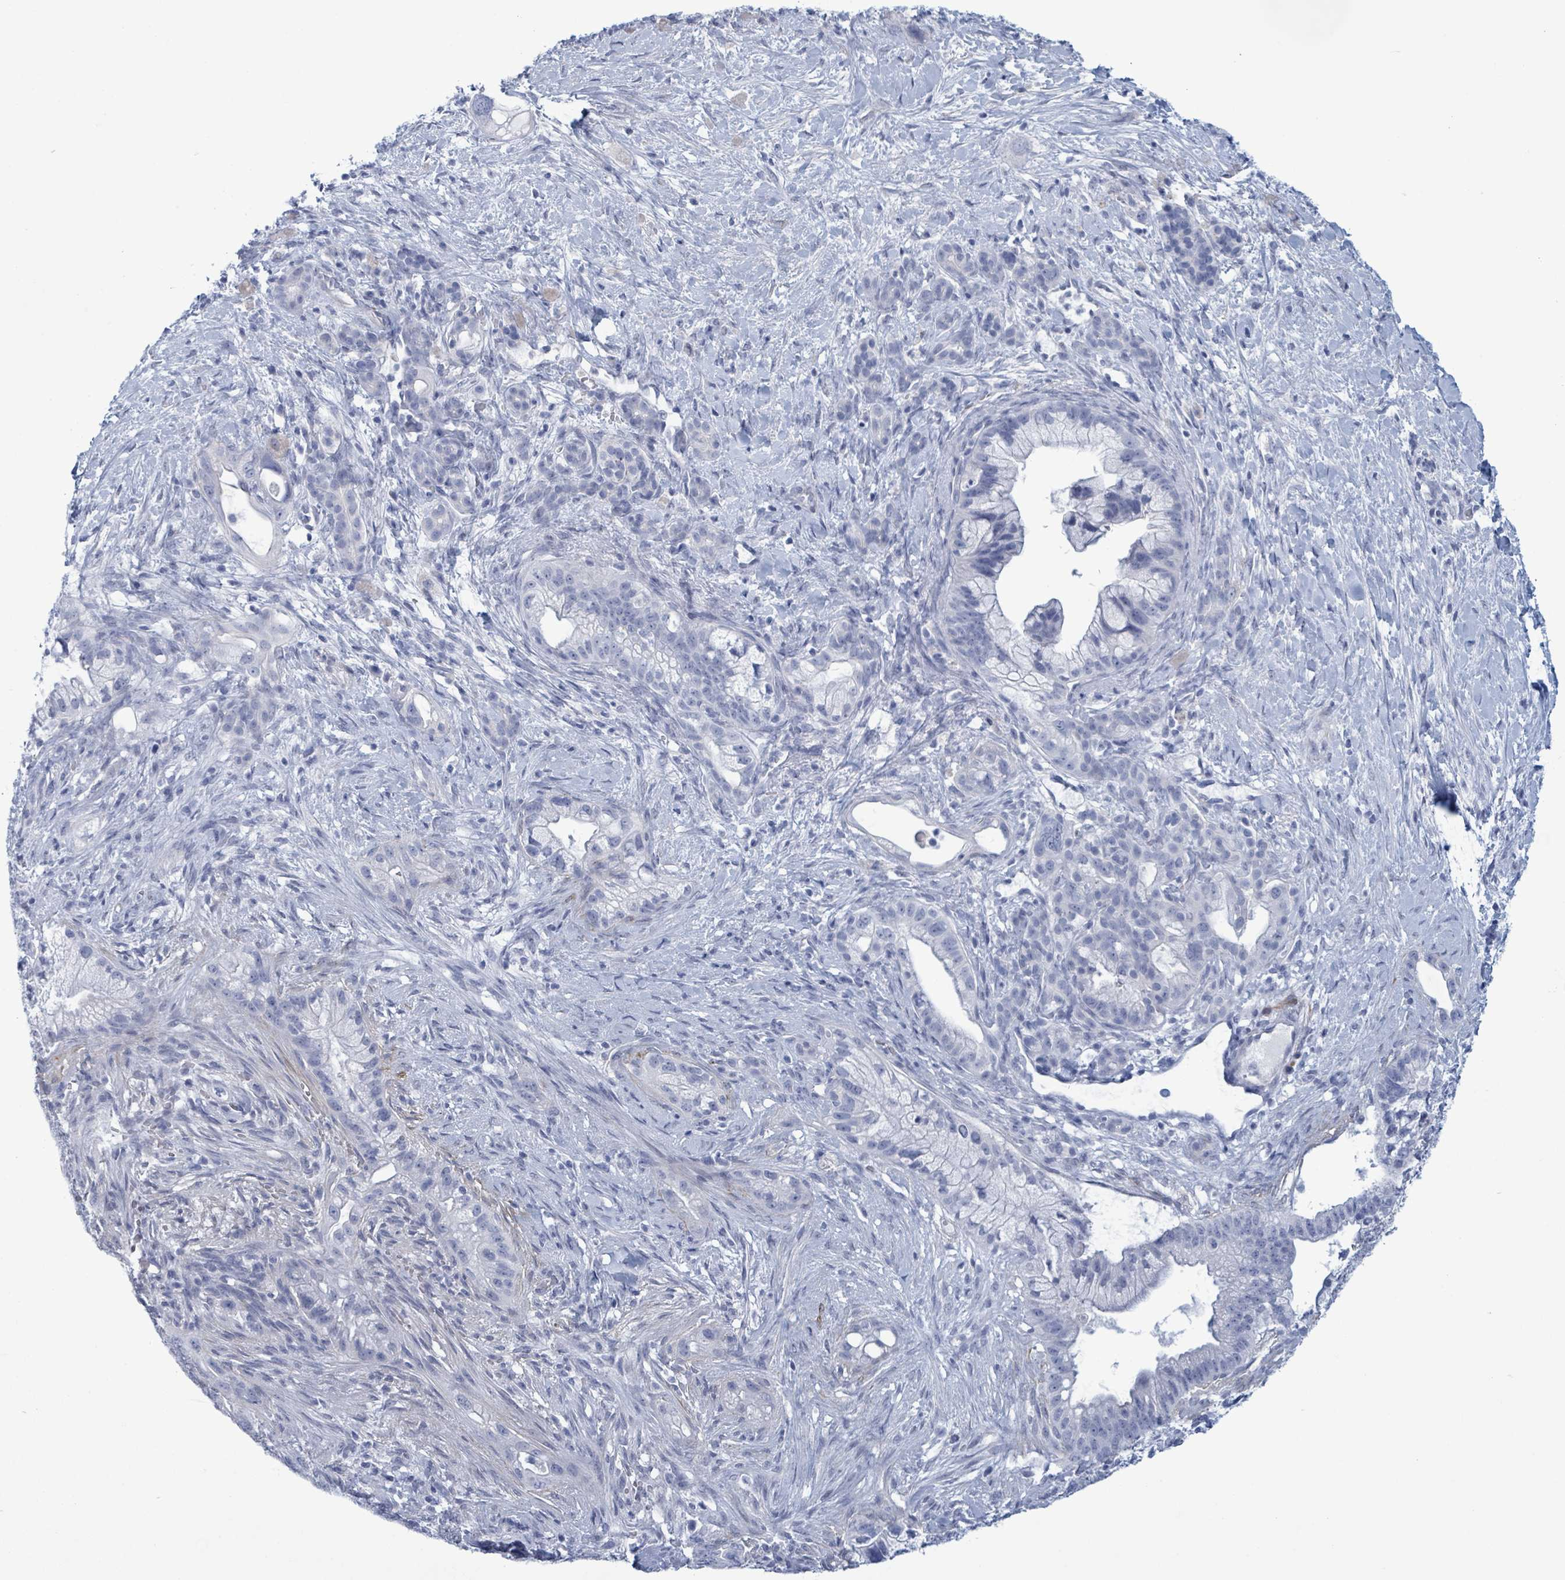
{"staining": {"intensity": "negative", "quantity": "none", "location": "none"}, "tissue": "pancreatic cancer", "cell_type": "Tumor cells", "image_type": "cancer", "snomed": [{"axis": "morphology", "description": "Adenocarcinoma, NOS"}, {"axis": "topography", "description": "Pancreas"}], "caption": "Immunohistochemical staining of pancreatic cancer (adenocarcinoma) displays no significant expression in tumor cells. The staining was performed using DAB (3,3'-diaminobenzidine) to visualize the protein expression in brown, while the nuclei were stained in blue with hematoxylin (Magnification: 20x).", "gene": "ZNF771", "patient": {"sex": "male", "age": 44}}